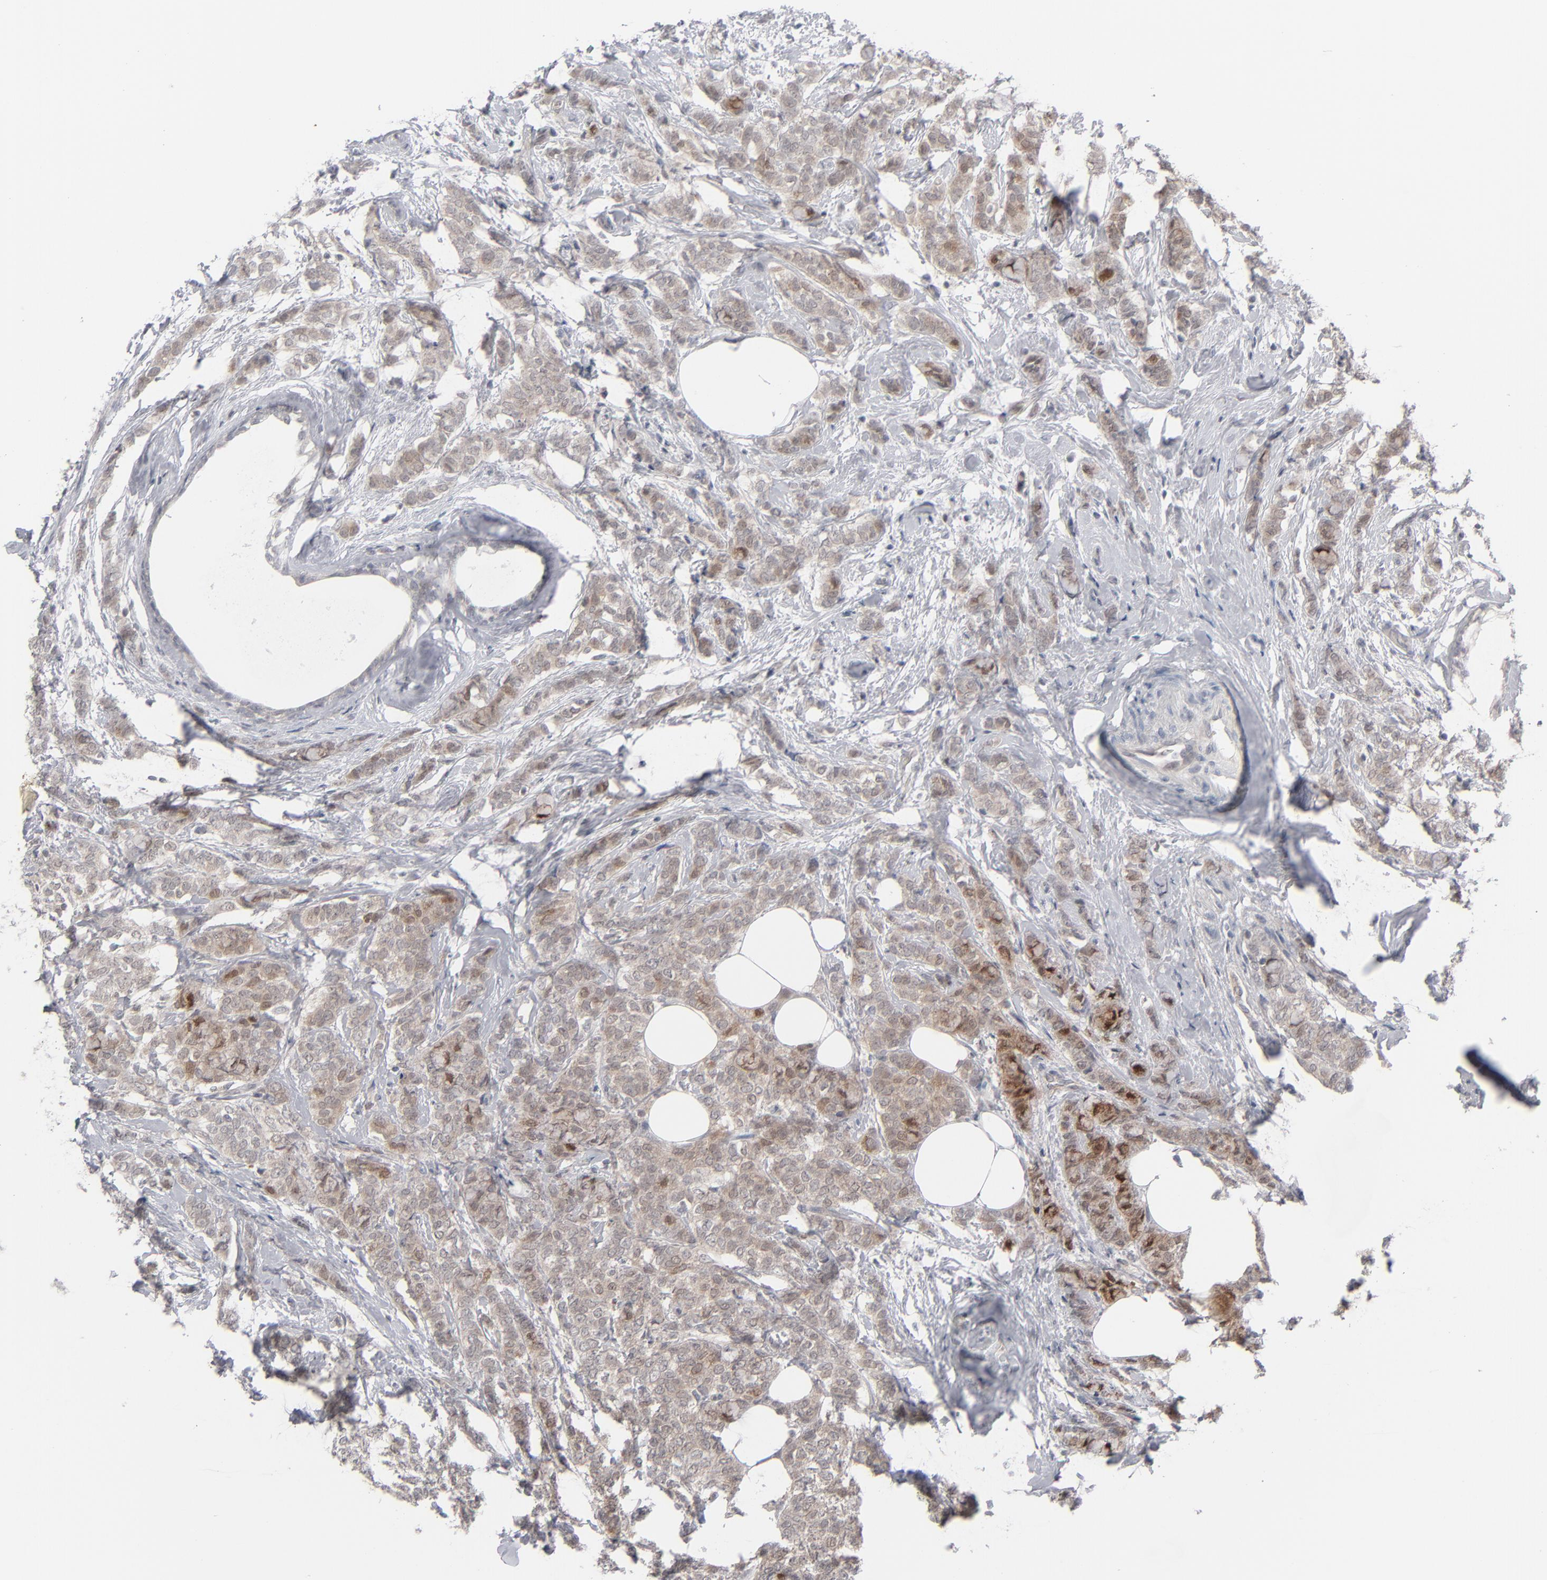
{"staining": {"intensity": "moderate", "quantity": ">75%", "location": "cytoplasmic/membranous"}, "tissue": "breast cancer", "cell_type": "Tumor cells", "image_type": "cancer", "snomed": [{"axis": "morphology", "description": "Lobular carcinoma"}, {"axis": "topography", "description": "Breast"}], "caption": "High-power microscopy captured an immunohistochemistry (IHC) image of lobular carcinoma (breast), revealing moderate cytoplasmic/membranous positivity in about >75% of tumor cells.", "gene": "POF1B", "patient": {"sex": "female", "age": 60}}